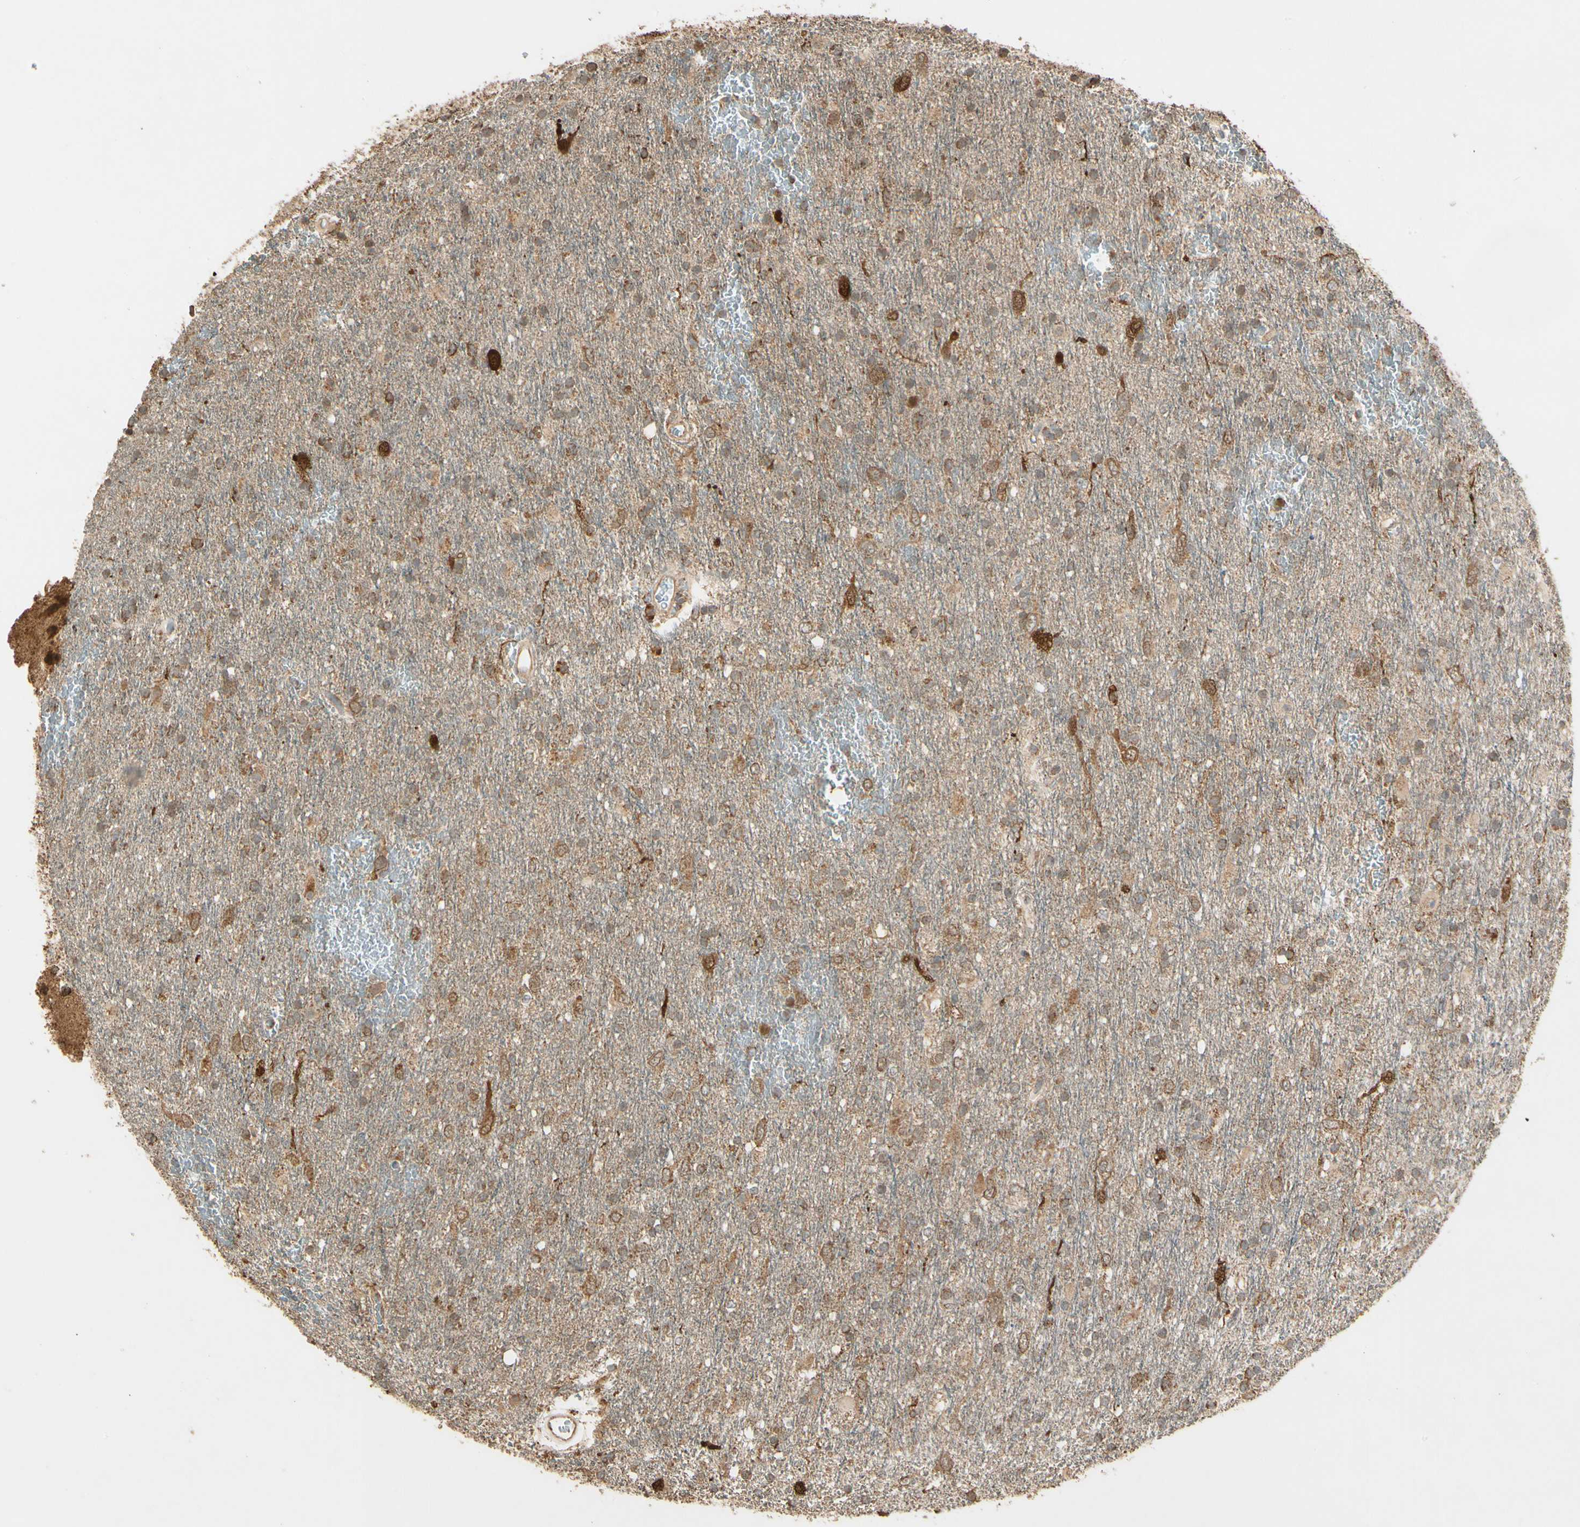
{"staining": {"intensity": "moderate", "quantity": "25%-75%", "location": "cytoplasmic/membranous,nuclear"}, "tissue": "glioma", "cell_type": "Tumor cells", "image_type": "cancer", "snomed": [{"axis": "morphology", "description": "Glioma, malignant, Low grade"}, {"axis": "topography", "description": "Brain"}], "caption": "Moderate cytoplasmic/membranous and nuclear expression is identified in approximately 25%-75% of tumor cells in glioma. The staining was performed using DAB, with brown indicating positive protein expression. Nuclei are stained blue with hematoxylin.", "gene": "PRDX5", "patient": {"sex": "male", "age": 77}}